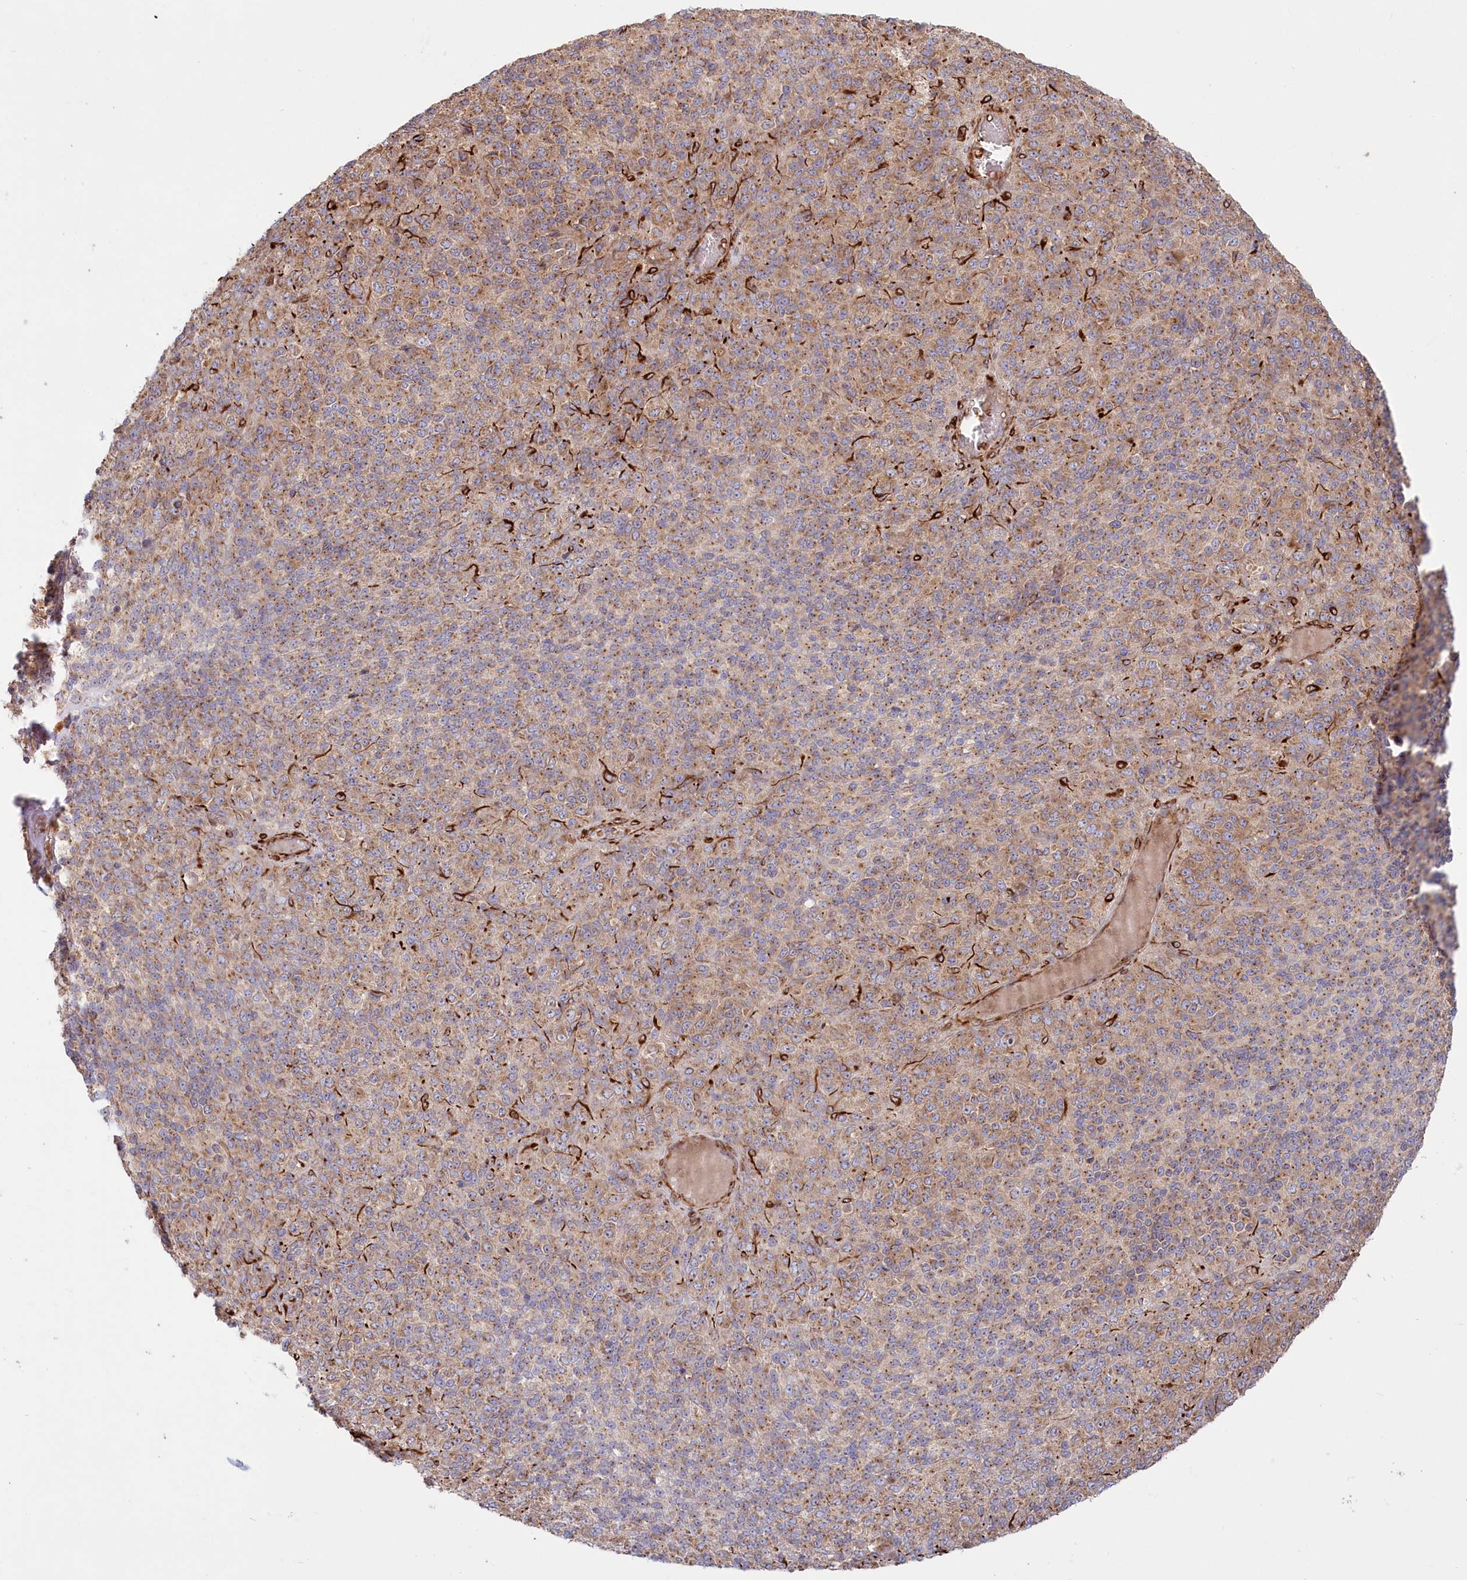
{"staining": {"intensity": "moderate", "quantity": ">75%", "location": "cytoplasmic/membranous"}, "tissue": "melanoma", "cell_type": "Tumor cells", "image_type": "cancer", "snomed": [{"axis": "morphology", "description": "Malignant melanoma, Metastatic site"}, {"axis": "topography", "description": "Brain"}], "caption": "IHC staining of malignant melanoma (metastatic site), which reveals medium levels of moderate cytoplasmic/membranous positivity in approximately >75% of tumor cells indicating moderate cytoplasmic/membranous protein expression. The staining was performed using DAB (brown) for protein detection and nuclei were counterstained in hematoxylin (blue).", "gene": "COMMD3", "patient": {"sex": "female", "age": 56}}